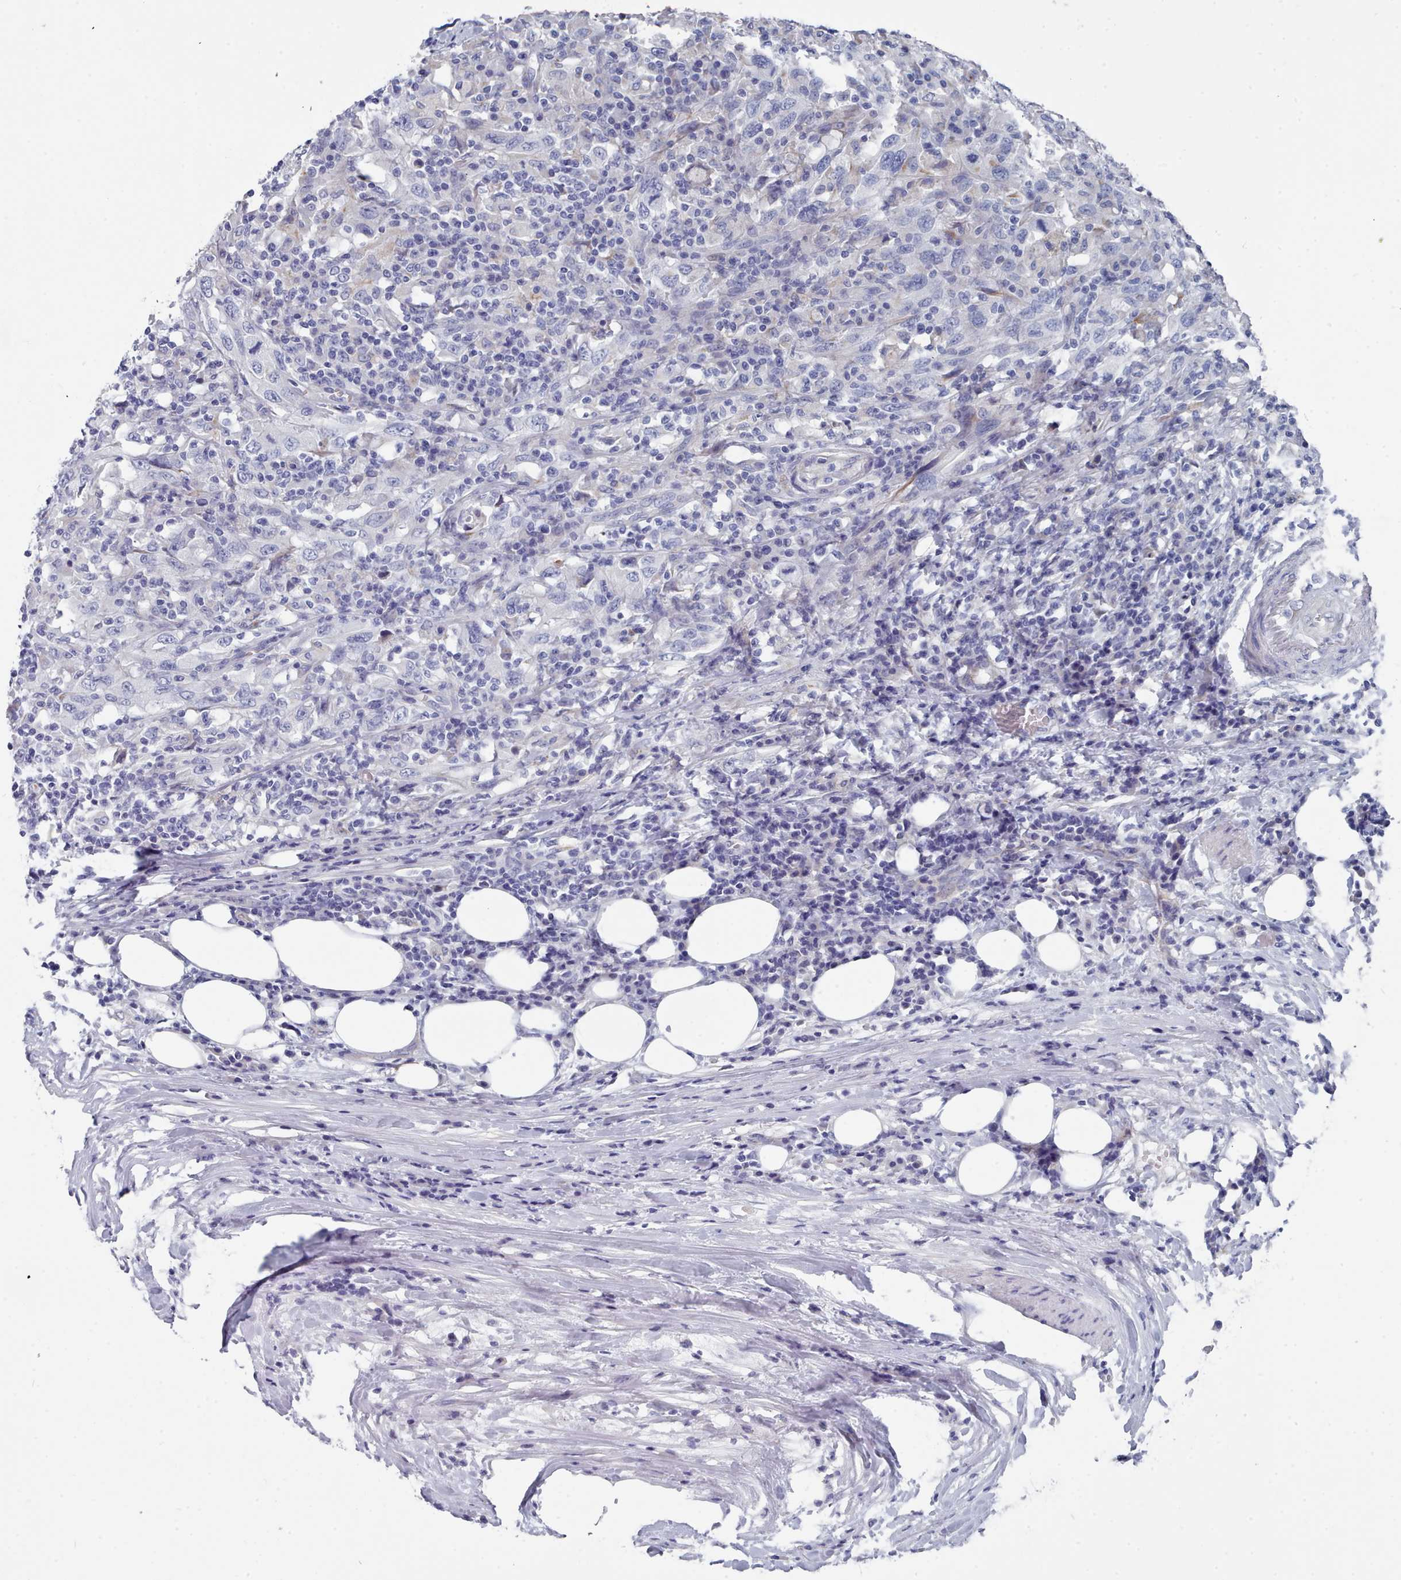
{"staining": {"intensity": "negative", "quantity": "none", "location": "none"}, "tissue": "urothelial cancer", "cell_type": "Tumor cells", "image_type": "cancer", "snomed": [{"axis": "morphology", "description": "Urothelial carcinoma, High grade"}, {"axis": "topography", "description": "Urinary bladder"}], "caption": "Tumor cells show no significant expression in urothelial cancer.", "gene": "PDE4C", "patient": {"sex": "male", "age": 61}}